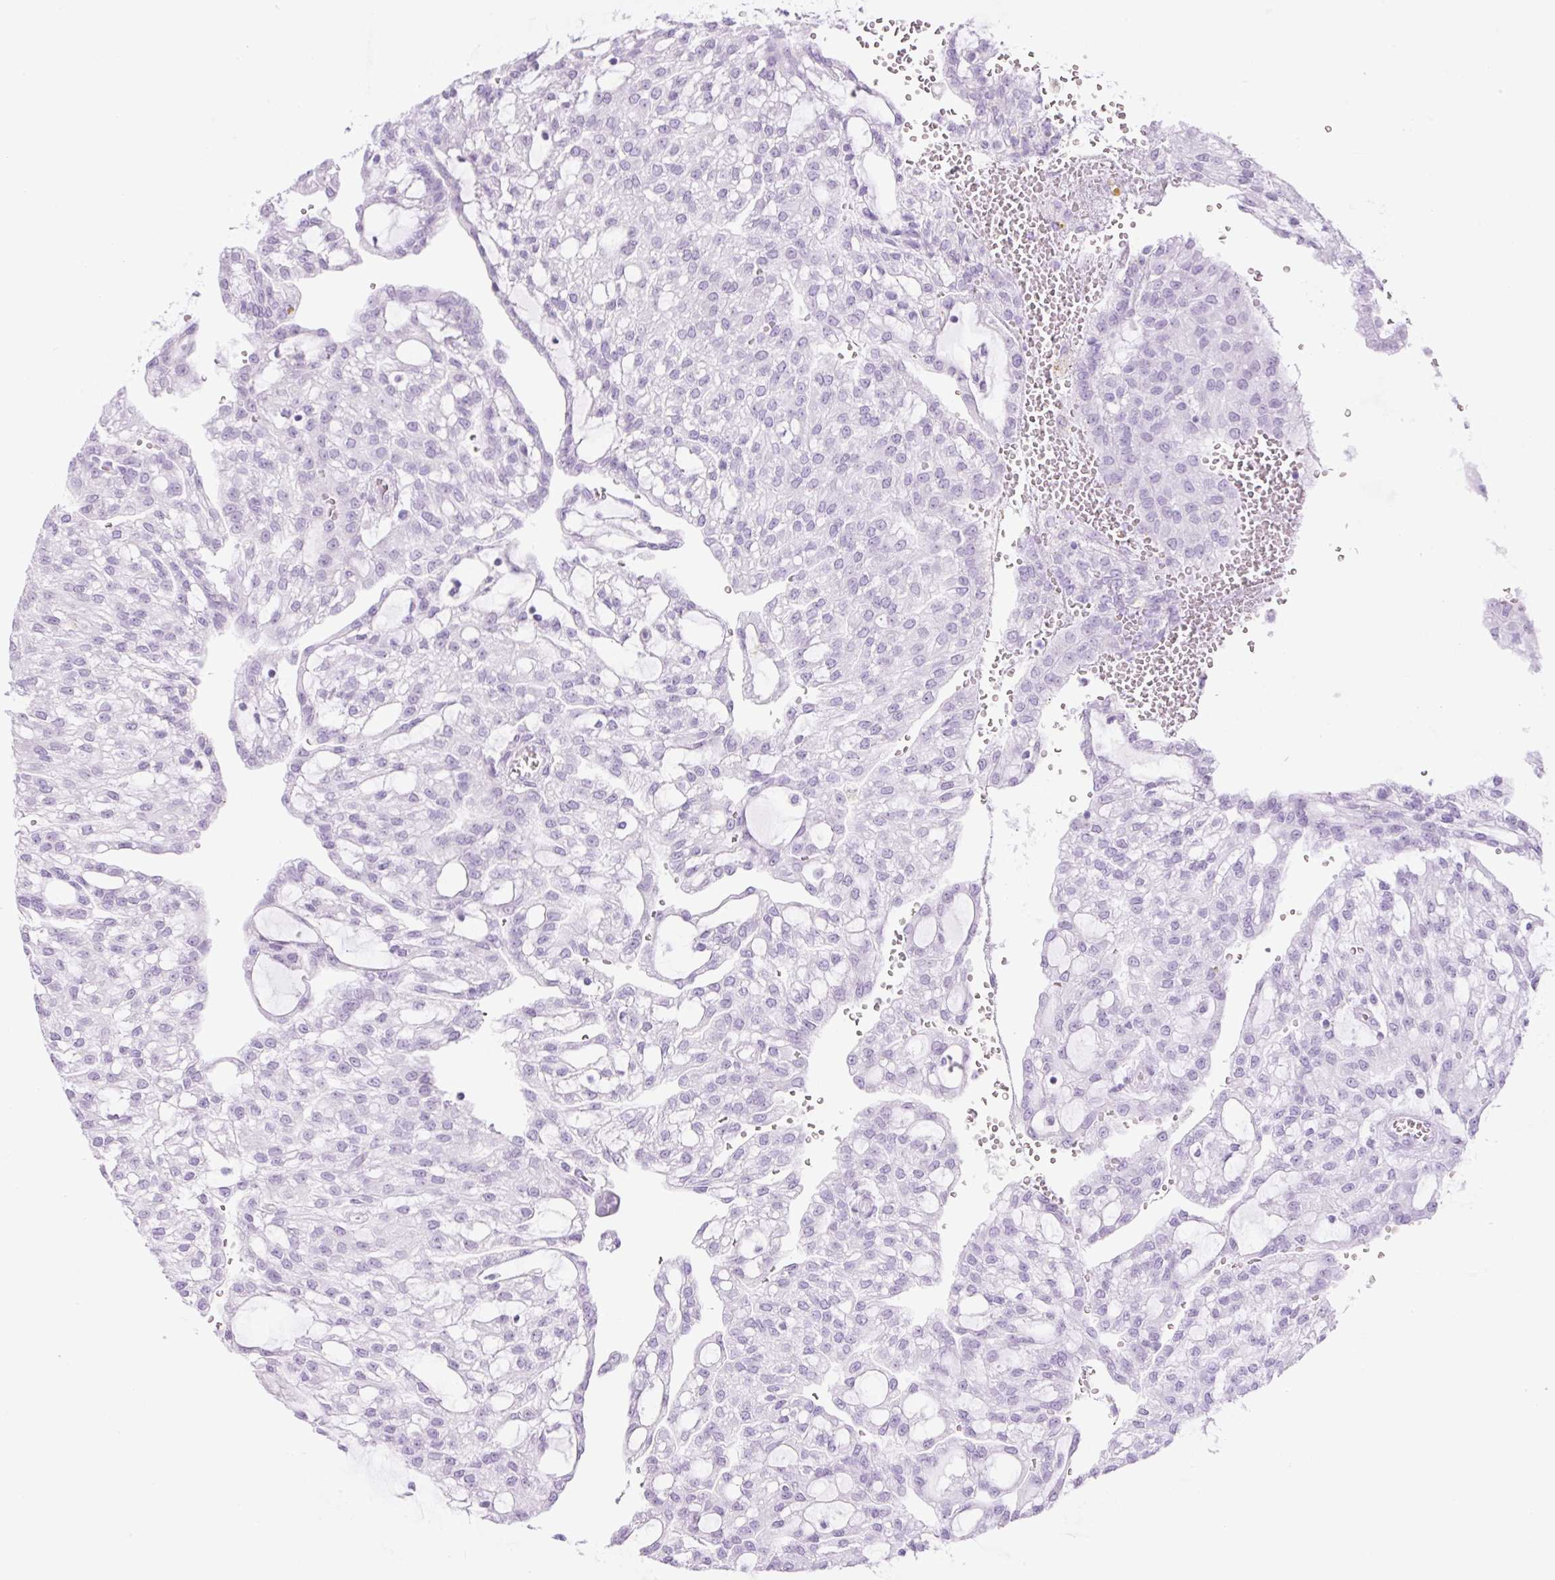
{"staining": {"intensity": "negative", "quantity": "none", "location": "none"}, "tissue": "renal cancer", "cell_type": "Tumor cells", "image_type": "cancer", "snomed": [{"axis": "morphology", "description": "Adenocarcinoma, NOS"}, {"axis": "topography", "description": "Kidney"}], "caption": "The histopathology image shows no staining of tumor cells in renal cancer. (DAB IHC visualized using brightfield microscopy, high magnification).", "gene": "GRID2", "patient": {"sex": "male", "age": 63}}